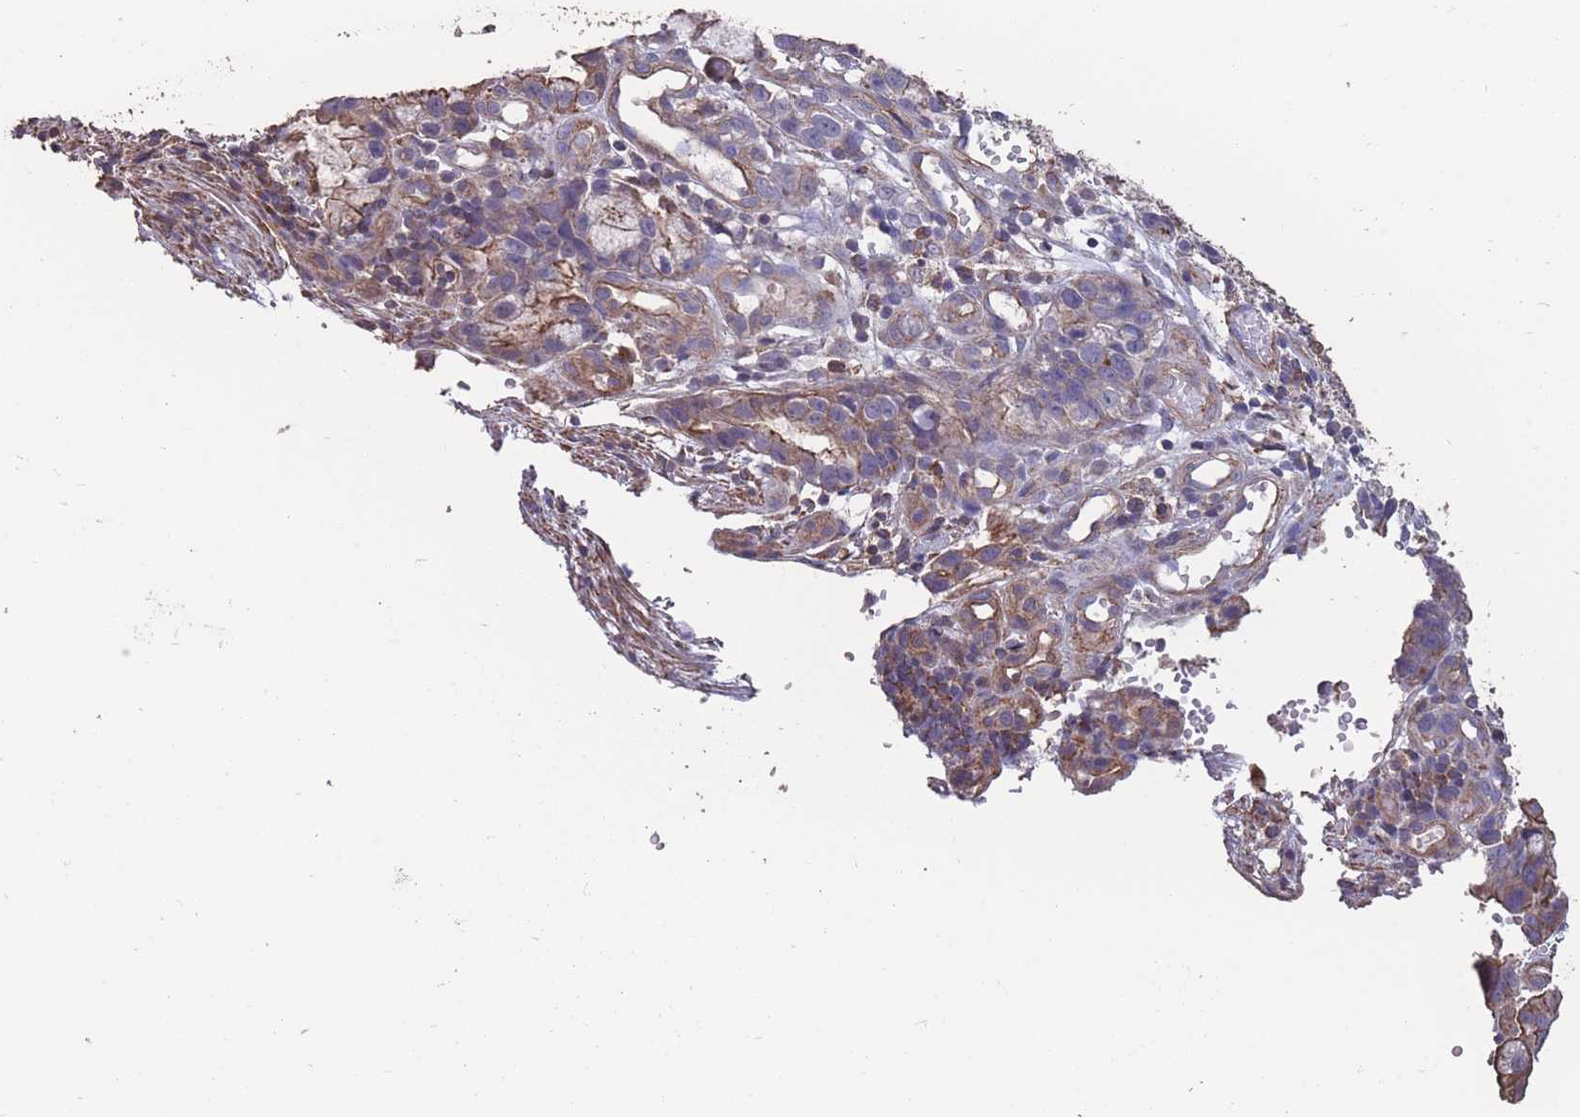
{"staining": {"intensity": "moderate", "quantity": "<25%", "location": "cytoplasmic/membranous"}, "tissue": "stomach cancer", "cell_type": "Tumor cells", "image_type": "cancer", "snomed": [{"axis": "morphology", "description": "Adenocarcinoma, NOS"}, {"axis": "topography", "description": "Stomach"}], "caption": "Immunohistochemistry (DAB (3,3'-diaminobenzidine)) staining of stomach adenocarcinoma displays moderate cytoplasmic/membranous protein staining in approximately <25% of tumor cells.", "gene": "NUDT21", "patient": {"sex": "male", "age": 55}}